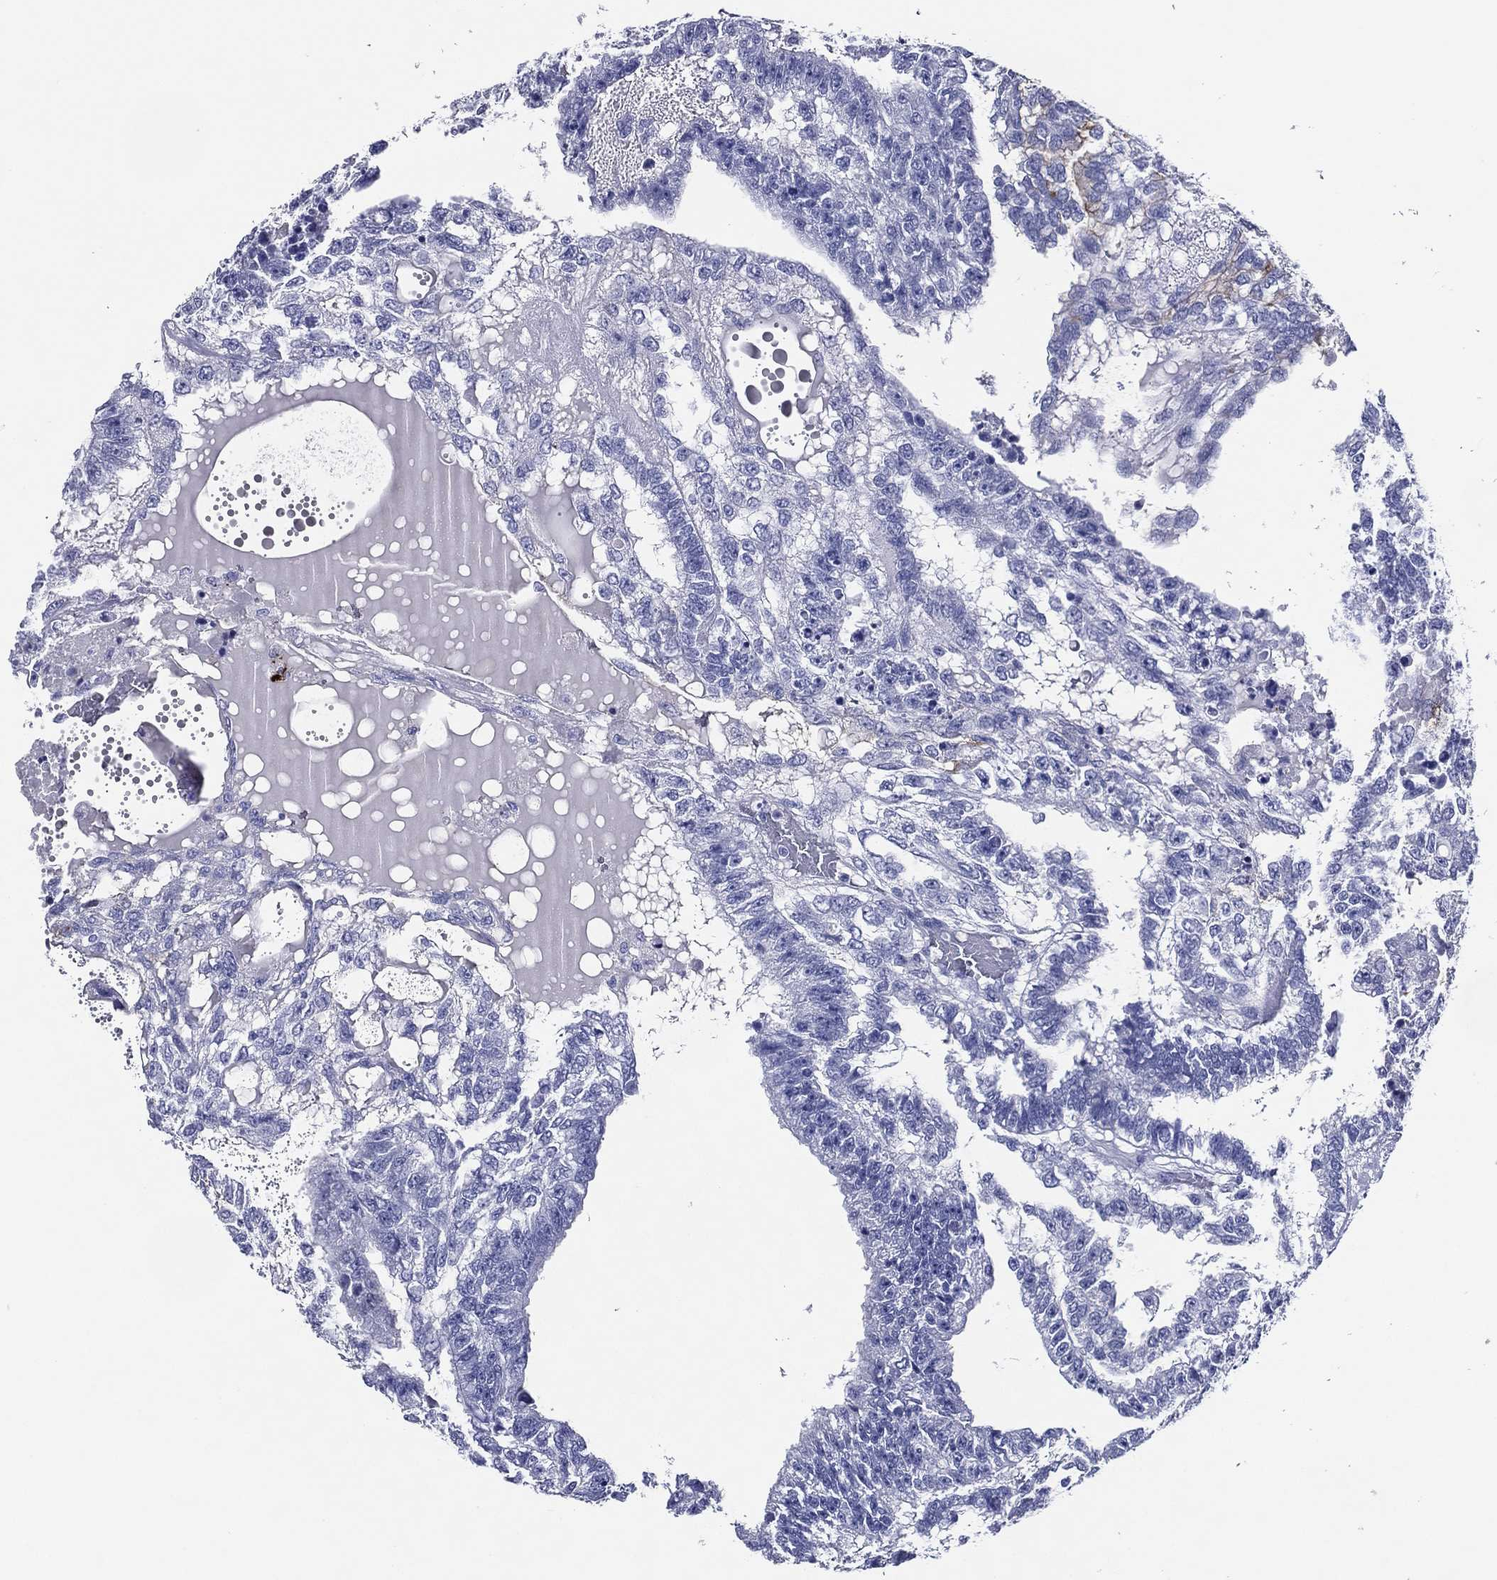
{"staining": {"intensity": "negative", "quantity": "none", "location": "none"}, "tissue": "testis cancer", "cell_type": "Tumor cells", "image_type": "cancer", "snomed": [{"axis": "morphology", "description": "Seminoma, NOS"}, {"axis": "morphology", "description": "Carcinoma, Embryonal, NOS"}, {"axis": "topography", "description": "Testis"}], "caption": "This micrograph is of testis cancer (seminoma) stained with immunohistochemistry to label a protein in brown with the nuclei are counter-stained blue. There is no staining in tumor cells. Nuclei are stained in blue.", "gene": "ACE2", "patient": {"sex": "male", "age": 41}}